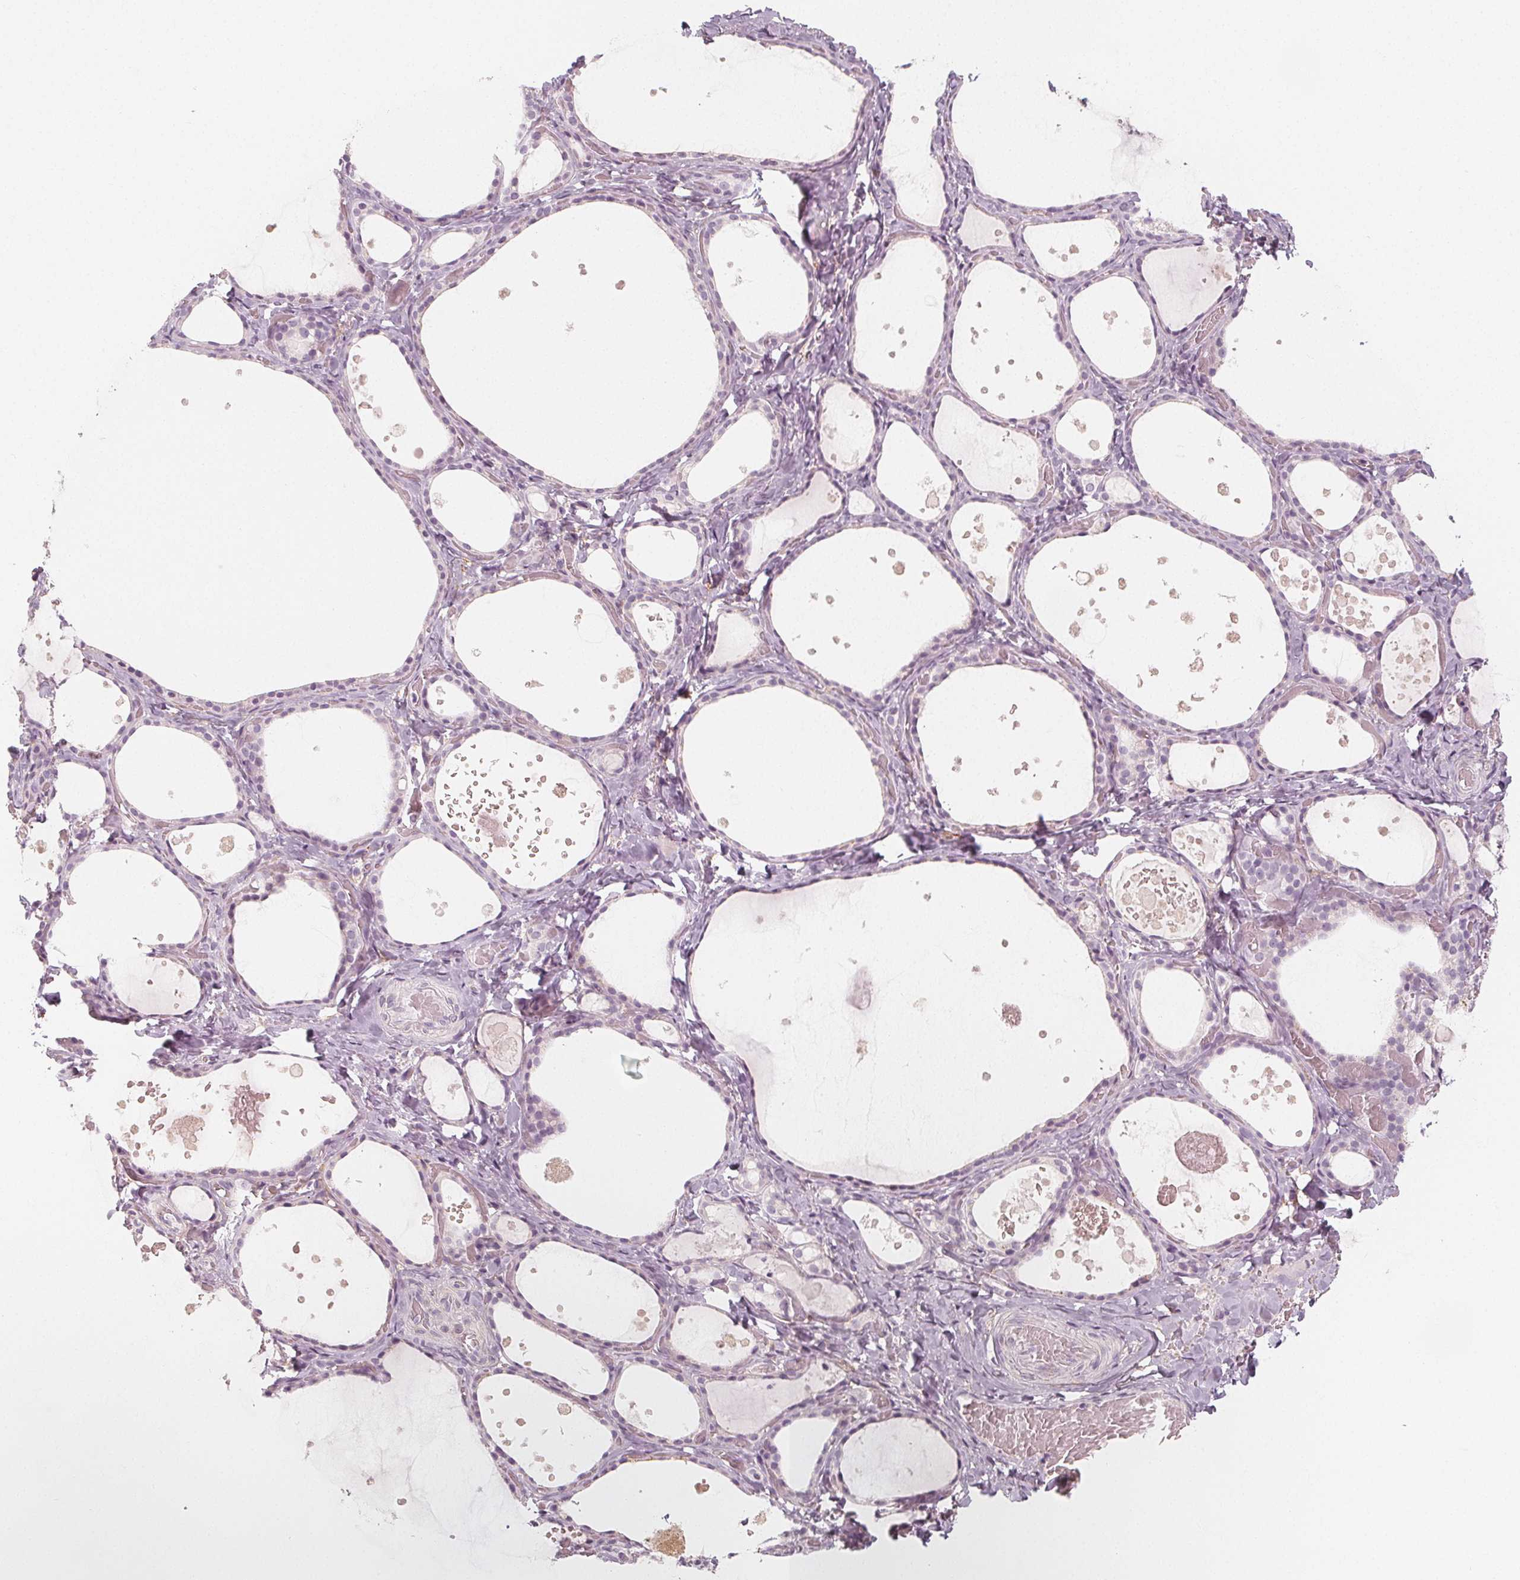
{"staining": {"intensity": "negative", "quantity": "none", "location": "none"}, "tissue": "thyroid gland", "cell_type": "Glandular cells", "image_type": "normal", "snomed": [{"axis": "morphology", "description": "Normal tissue, NOS"}, {"axis": "topography", "description": "Thyroid gland"}], "caption": "IHC histopathology image of normal thyroid gland stained for a protein (brown), which exhibits no positivity in glandular cells.", "gene": "MAP1A", "patient": {"sex": "female", "age": 56}}